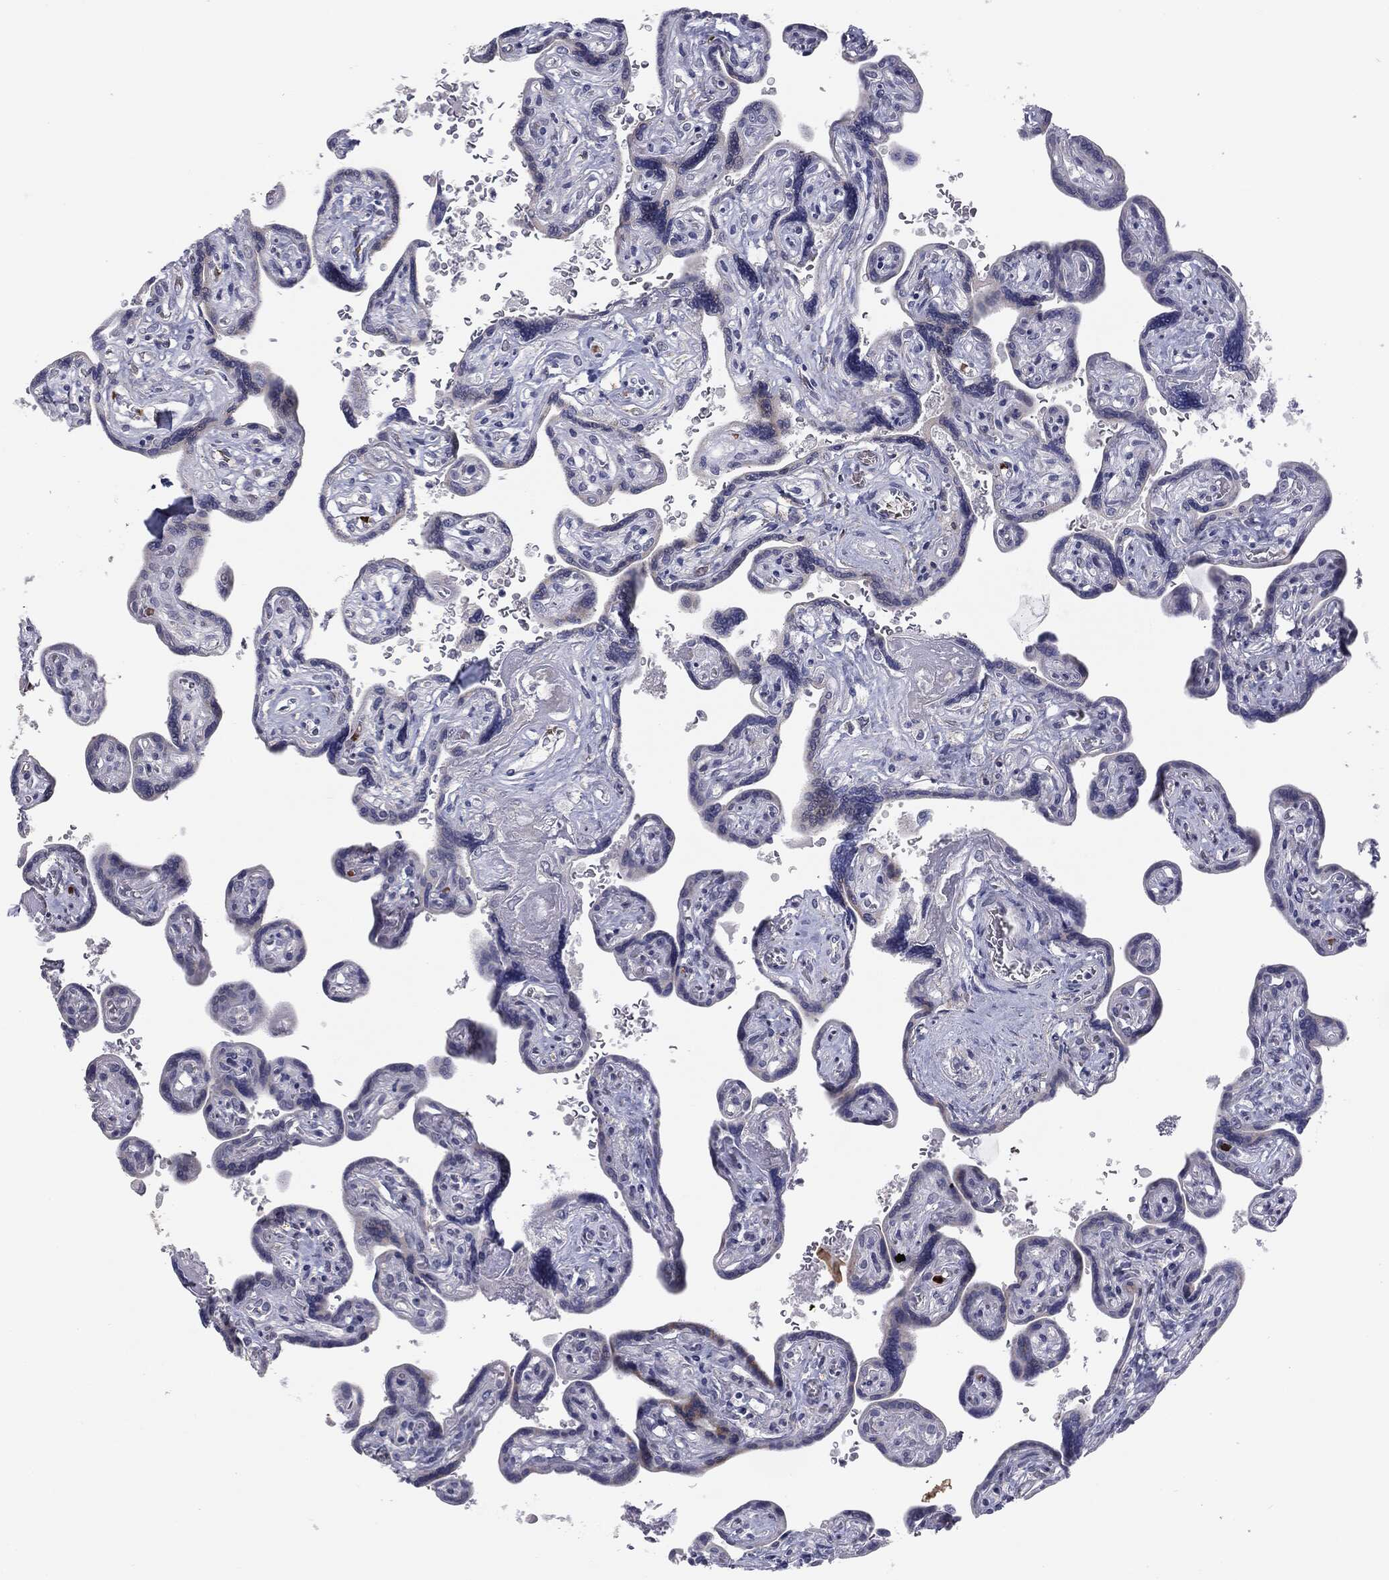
{"staining": {"intensity": "negative", "quantity": "none", "location": "none"}, "tissue": "placenta", "cell_type": "Decidual cells", "image_type": "normal", "snomed": [{"axis": "morphology", "description": "Normal tissue, NOS"}, {"axis": "topography", "description": "Placenta"}], "caption": "The micrograph shows no significant expression in decidual cells of placenta.", "gene": "KRT5", "patient": {"sex": "female", "age": 32}}